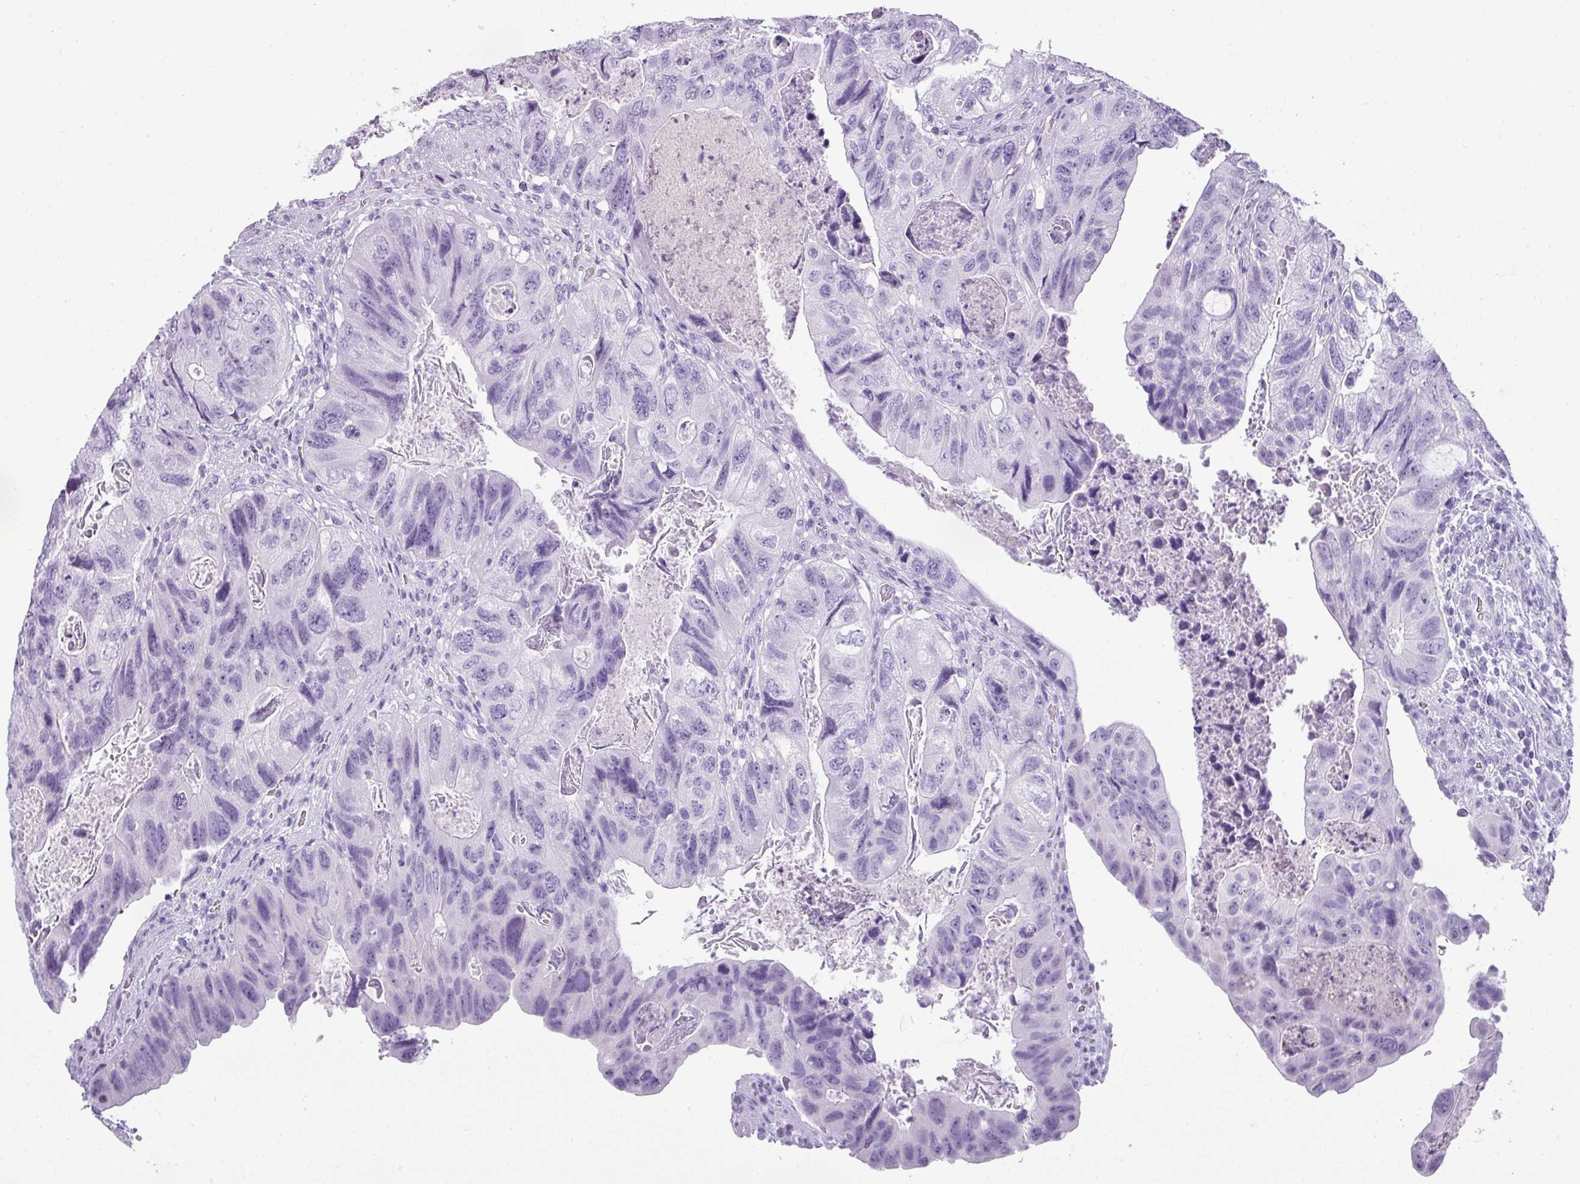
{"staining": {"intensity": "negative", "quantity": "none", "location": "none"}, "tissue": "colorectal cancer", "cell_type": "Tumor cells", "image_type": "cancer", "snomed": [{"axis": "morphology", "description": "Adenocarcinoma, NOS"}, {"axis": "topography", "description": "Rectum"}], "caption": "The micrograph demonstrates no significant positivity in tumor cells of colorectal adenocarcinoma.", "gene": "RBMY1F", "patient": {"sex": "male", "age": 63}}